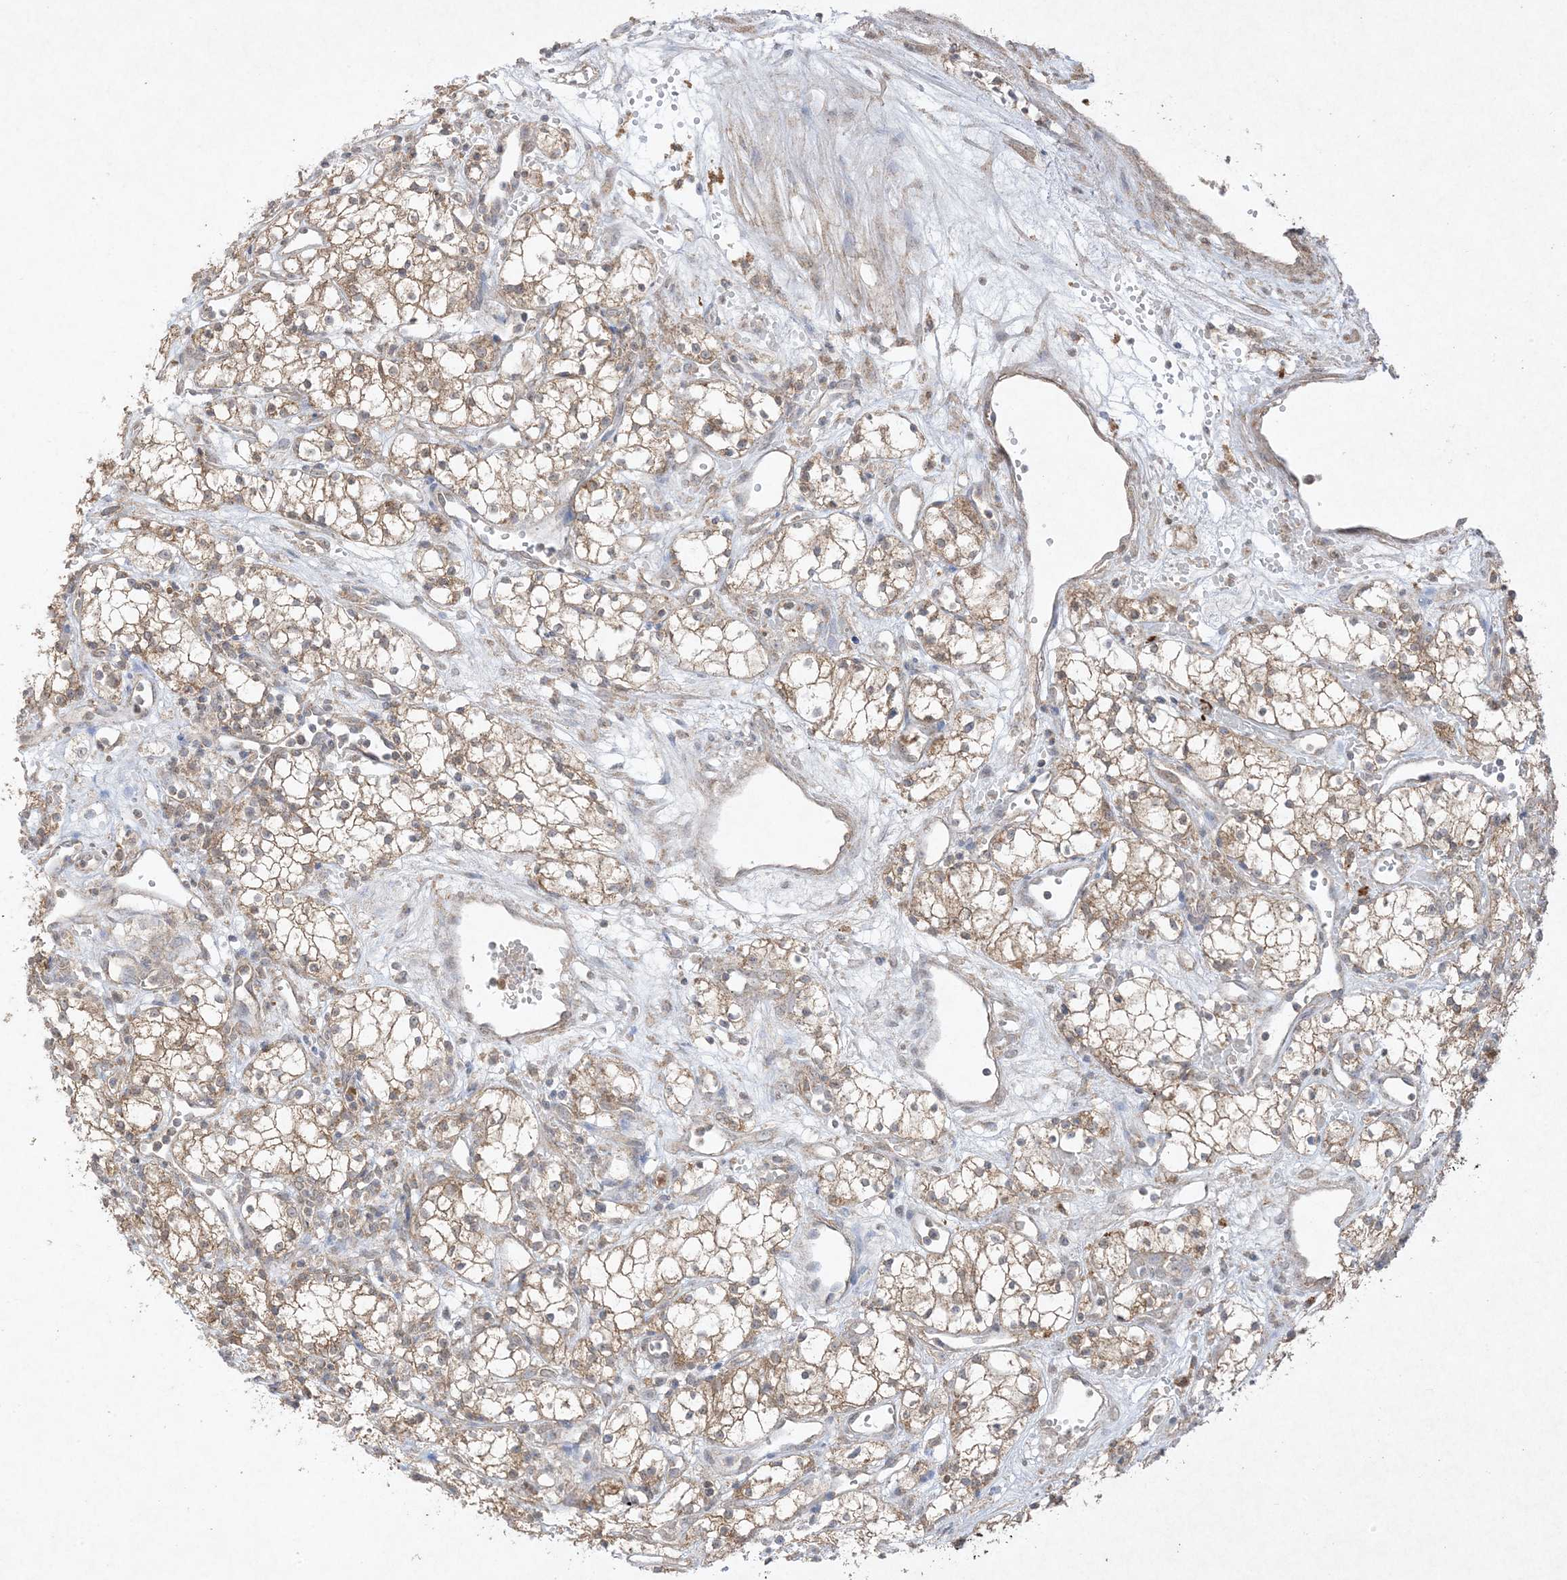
{"staining": {"intensity": "moderate", "quantity": ">75%", "location": "cytoplasmic/membranous"}, "tissue": "renal cancer", "cell_type": "Tumor cells", "image_type": "cancer", "snomed": [{"axis": "morphology", "description": "Adenocarcinoma, NOS"}, {"axis": "topography", "description": "Kidney"}], "caption": "Immunohistochemistry photomicrograph of neoplastic tissue: renal adenocarcinoma stained using immunohistochemistry displays medium levels of moderate protein expression localized specifically in the cytoplasmic/membranous of tumor cells, appearing as a cytoplasmic/membranous brown color.", "gene": "UBE2C", "patient": {"sex": "male", "age": 59}}